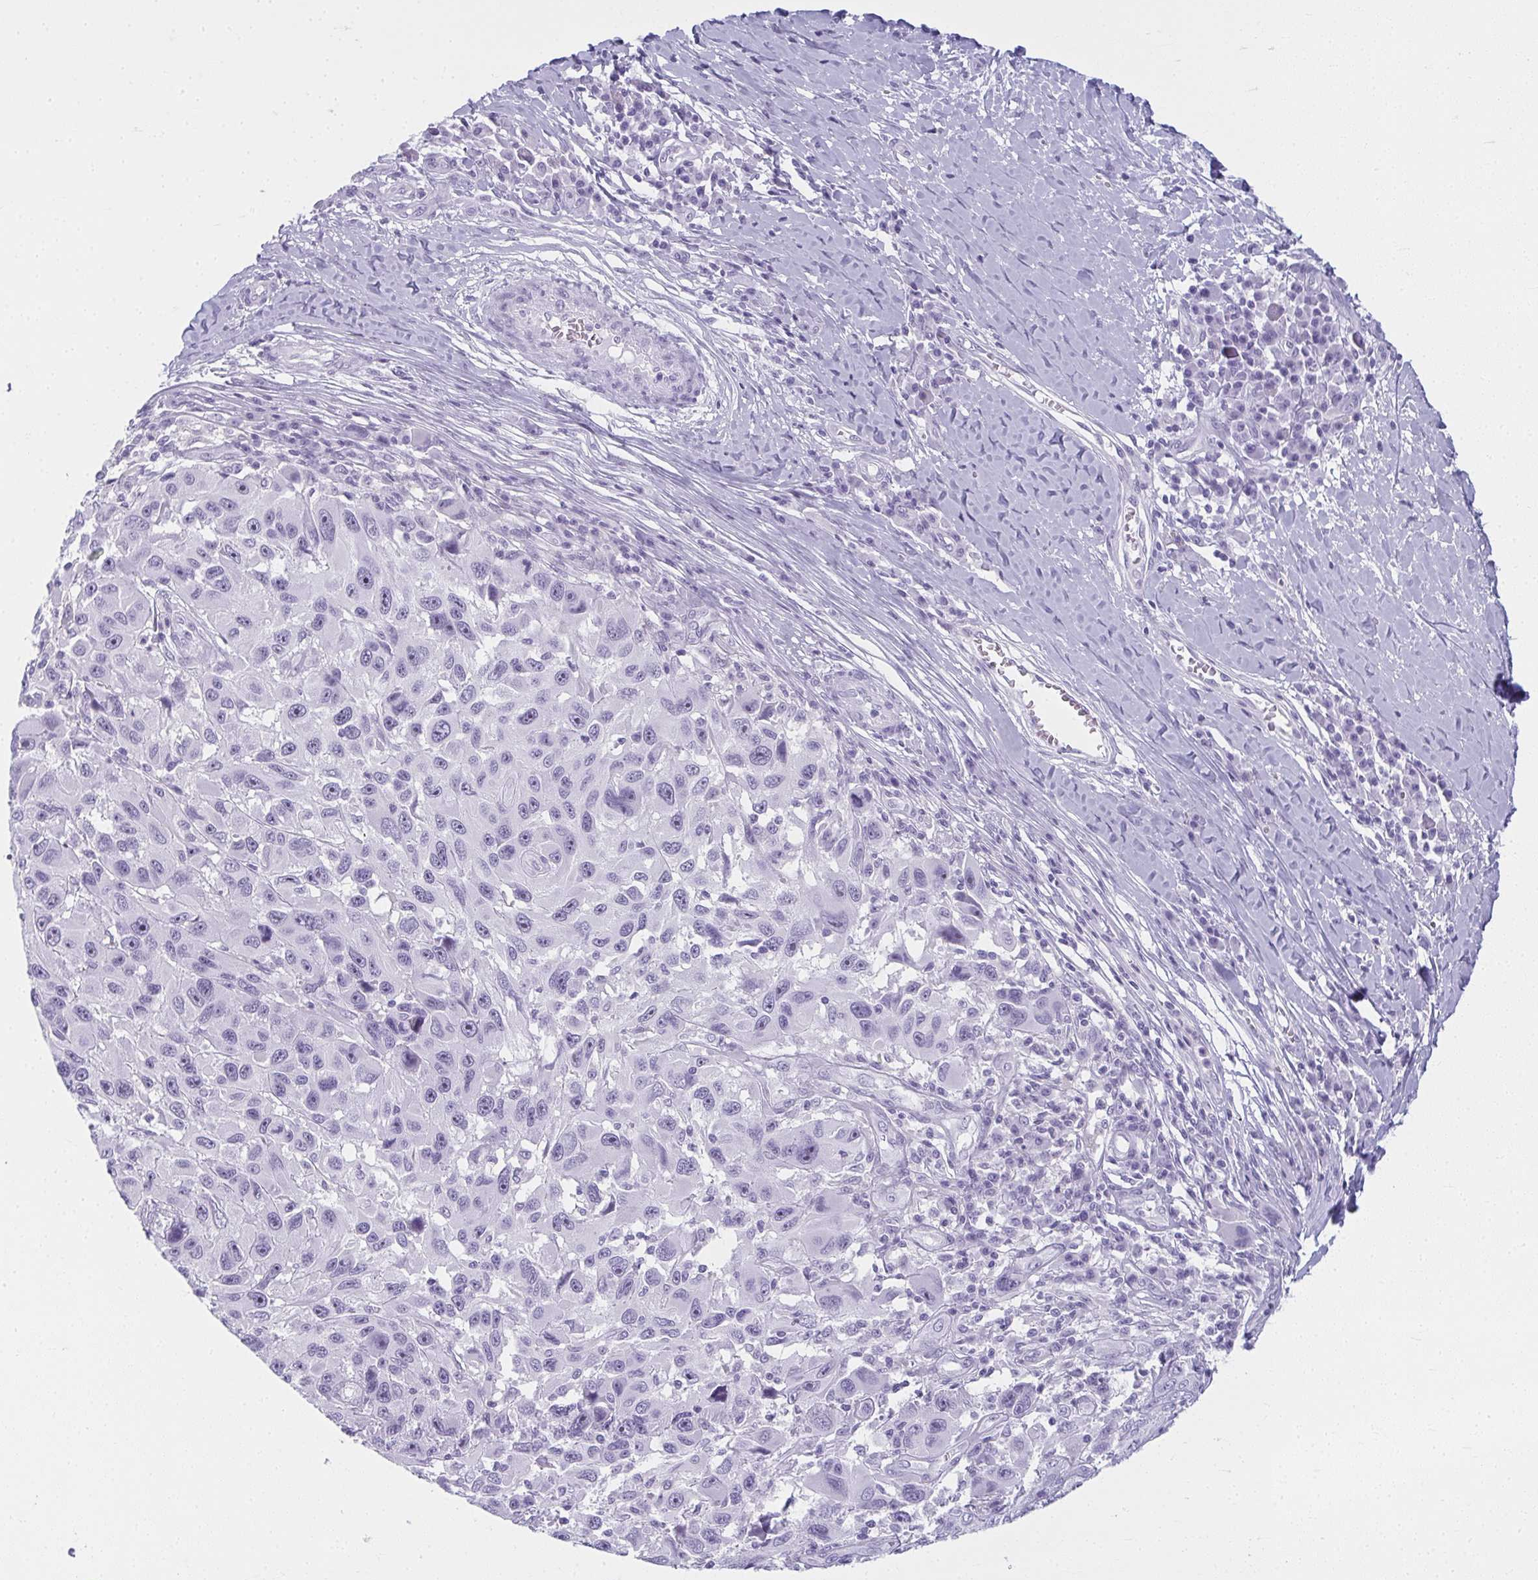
{"staining": {"intensity": "negative", "quantity": "none", "location": "none"}, "tissue": "melanoma", "cell_type": "Tumor cells", "image_type": "cancer", "snomed": [{"axis": "morphology", "description": "Malignant melanoma, NOS"}, {"axis": "topography", "description": "Skin"}], "caption": "Photomicrograph shows no significant protein staining in tumor cells of melanoma.", "gene": "MOBP", "patient": {"sex": "male", "age": 53}}